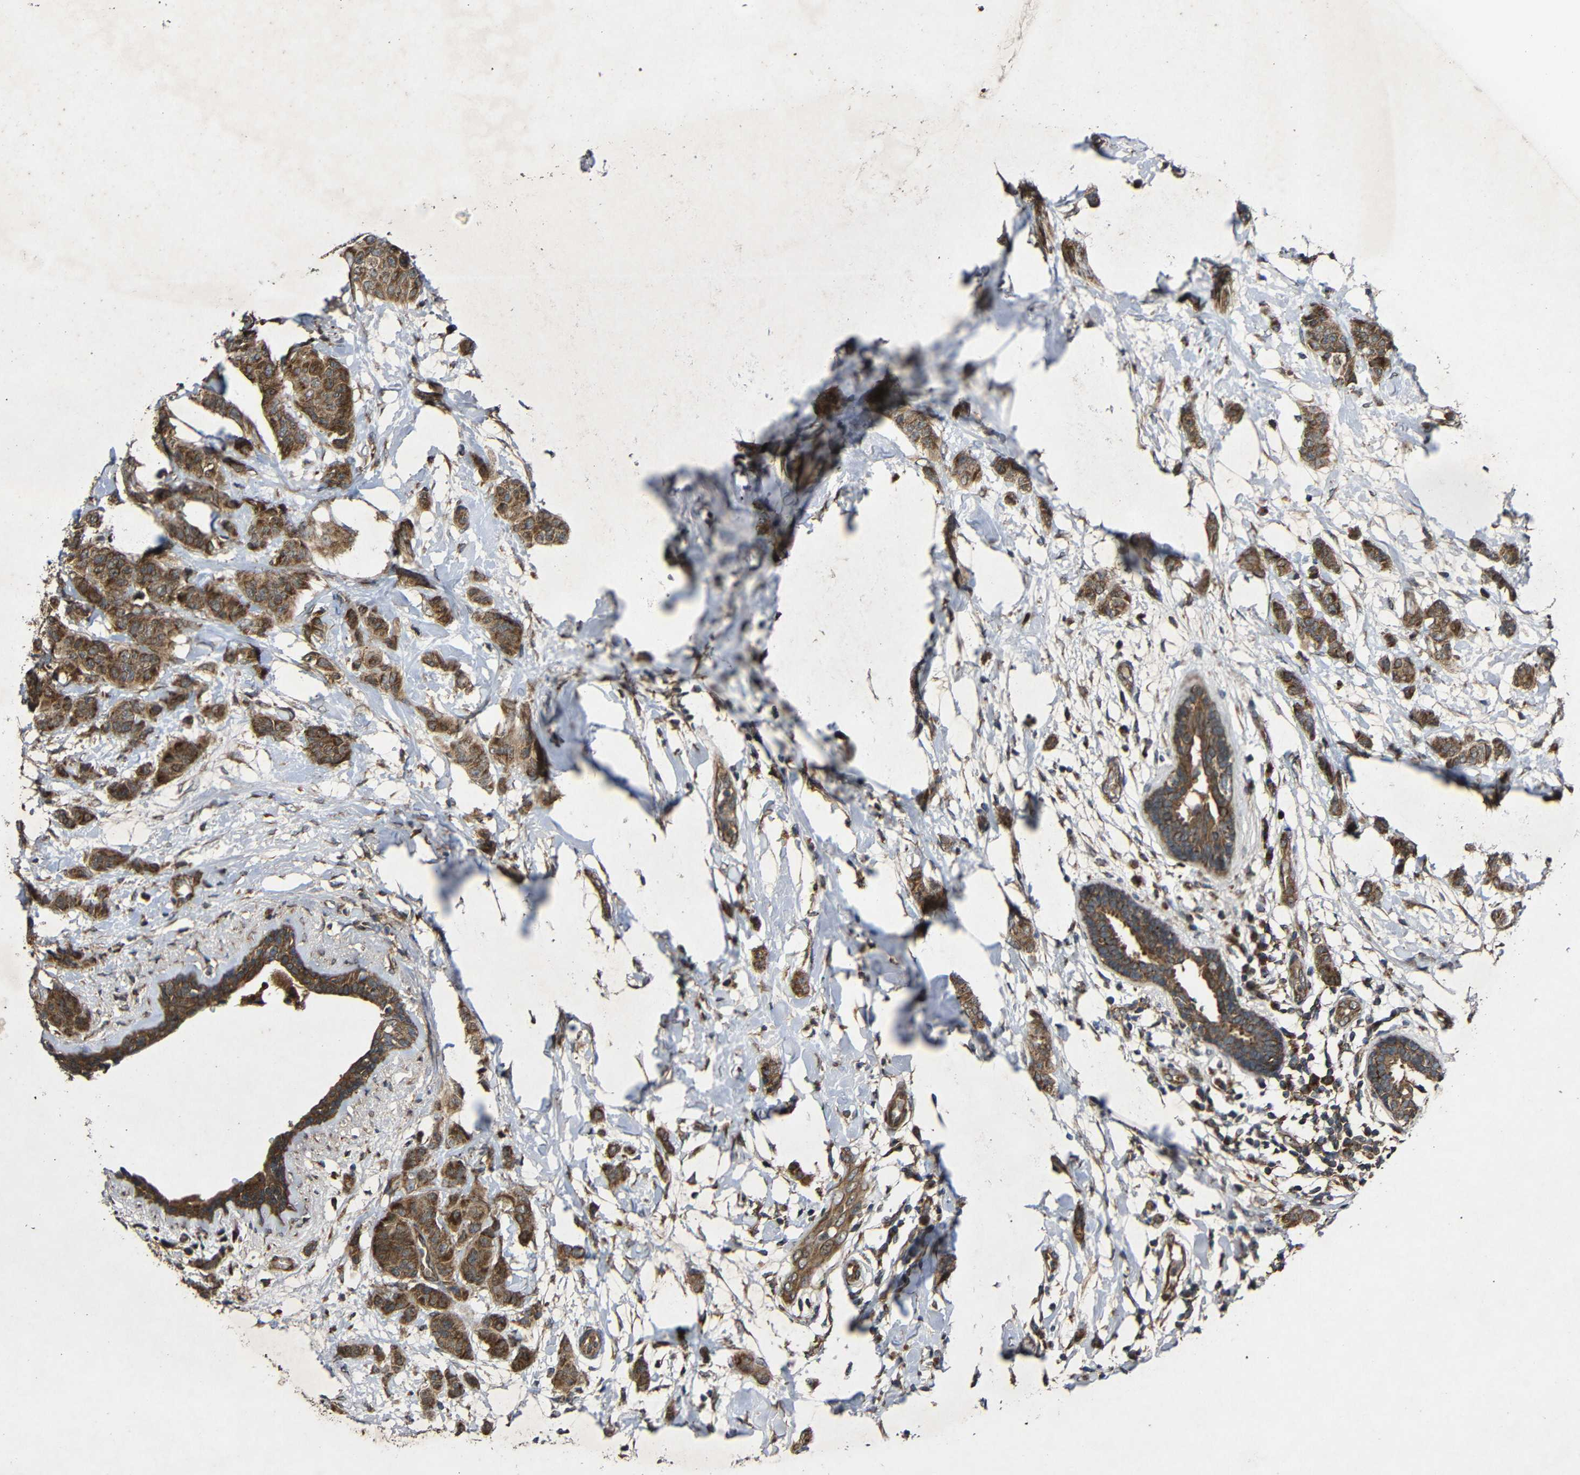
{"staining": {"intensity": "strong", "quantity": ">75%", "location": "cytoplasmic/membranous"}, "tissue": "breast cancer", "cell_type": "Tumor cells", "image_type": "cancer", "snomed": [{"axis": "morphology", "description": "Normal tissue, NOS"}, {"axis": "morphology", "description": "Duct carcinoma"}, {"axis": "topography", "description": "Breast"}], "caption": "DAB (3,3'-diaminobenzidine) immunohistochemical staining of human breast cancer exhibits strong cytoplasmic/membranous protein positivity in about >75% of tumor cells.", "gene": "C1GALT1", "patient": {"sex": "female", "age": 40}}